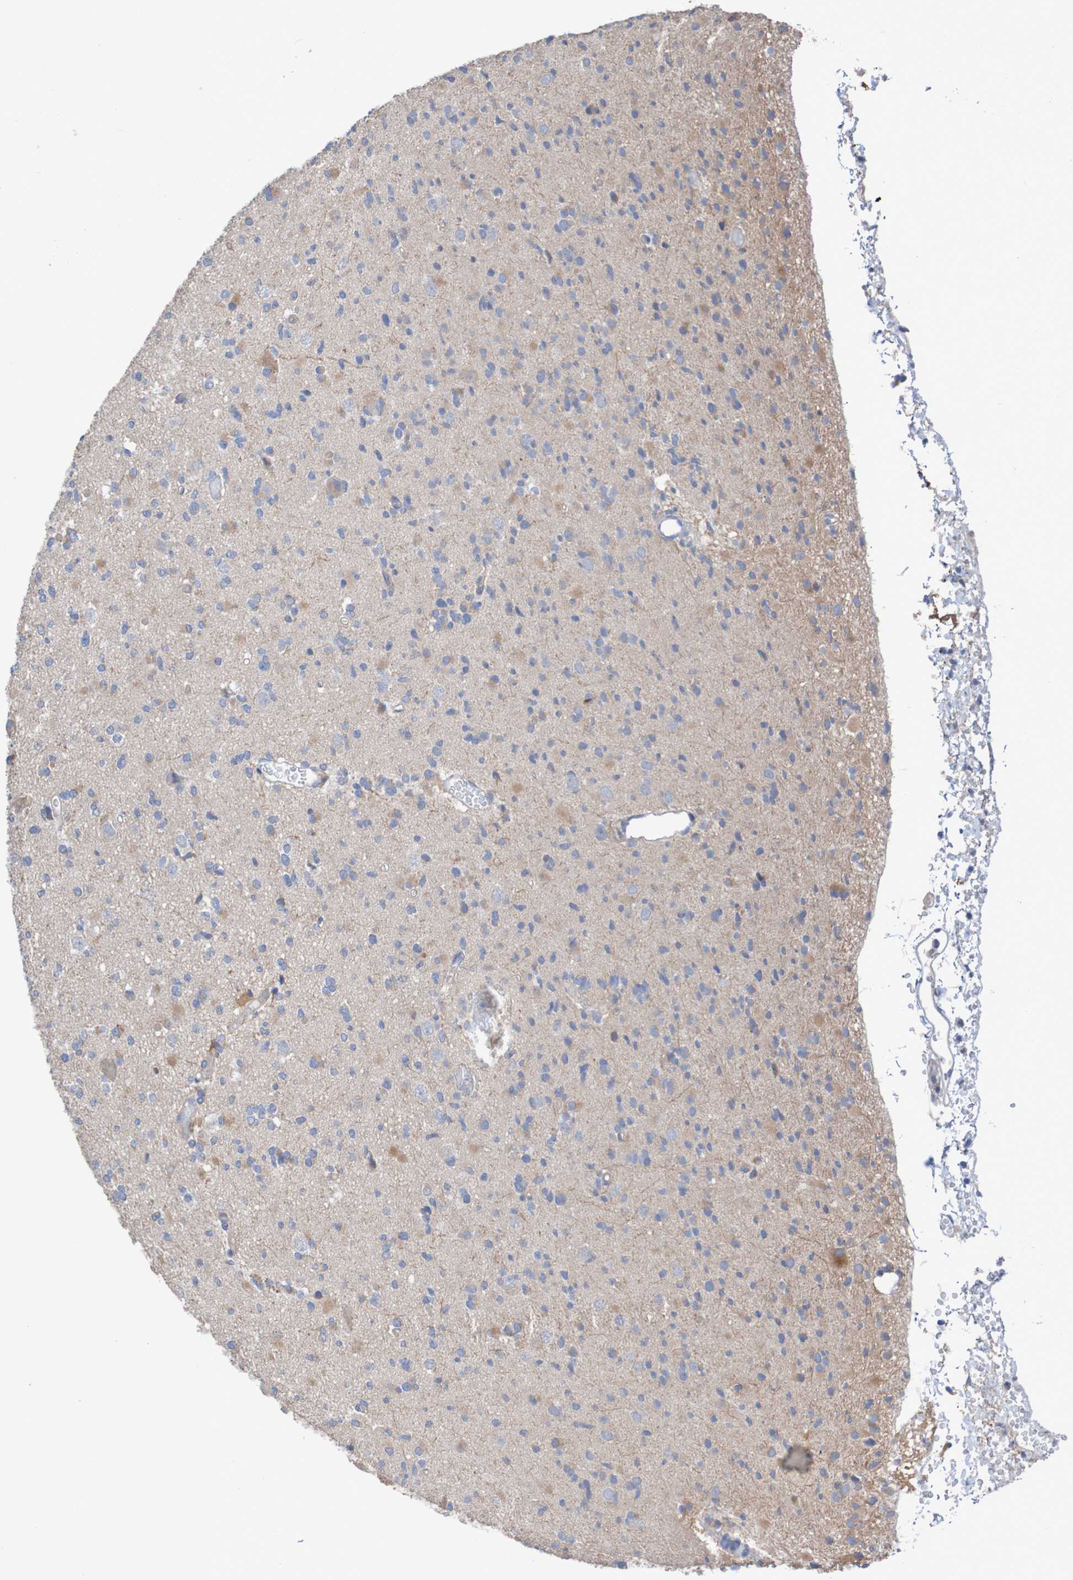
{"staining": {"intensity": "weak", "quantity": "25%-75%", "location": "cytoplasmic/membranous"}, "tissue": "glioma", "cell_type": "Tumor cells", "image_type": "cancer", "snomed": [{"axis": "morphology", "description": "Glioma, malignant, Low grade"}, {"axis": "topography", "description": "Brain"}], "caption": "IHC micrograph of neoplastic tissue: glioma stained using immunohistochemistry (IHC) displays low levels of weak protein expression localized specifically in the cytoplasmic/membranous of tumor cells, appearing as a cytoplasmic/membranous brown color.", "gene": "PHYH", "patient": {"sex": "female", "age": 22}}